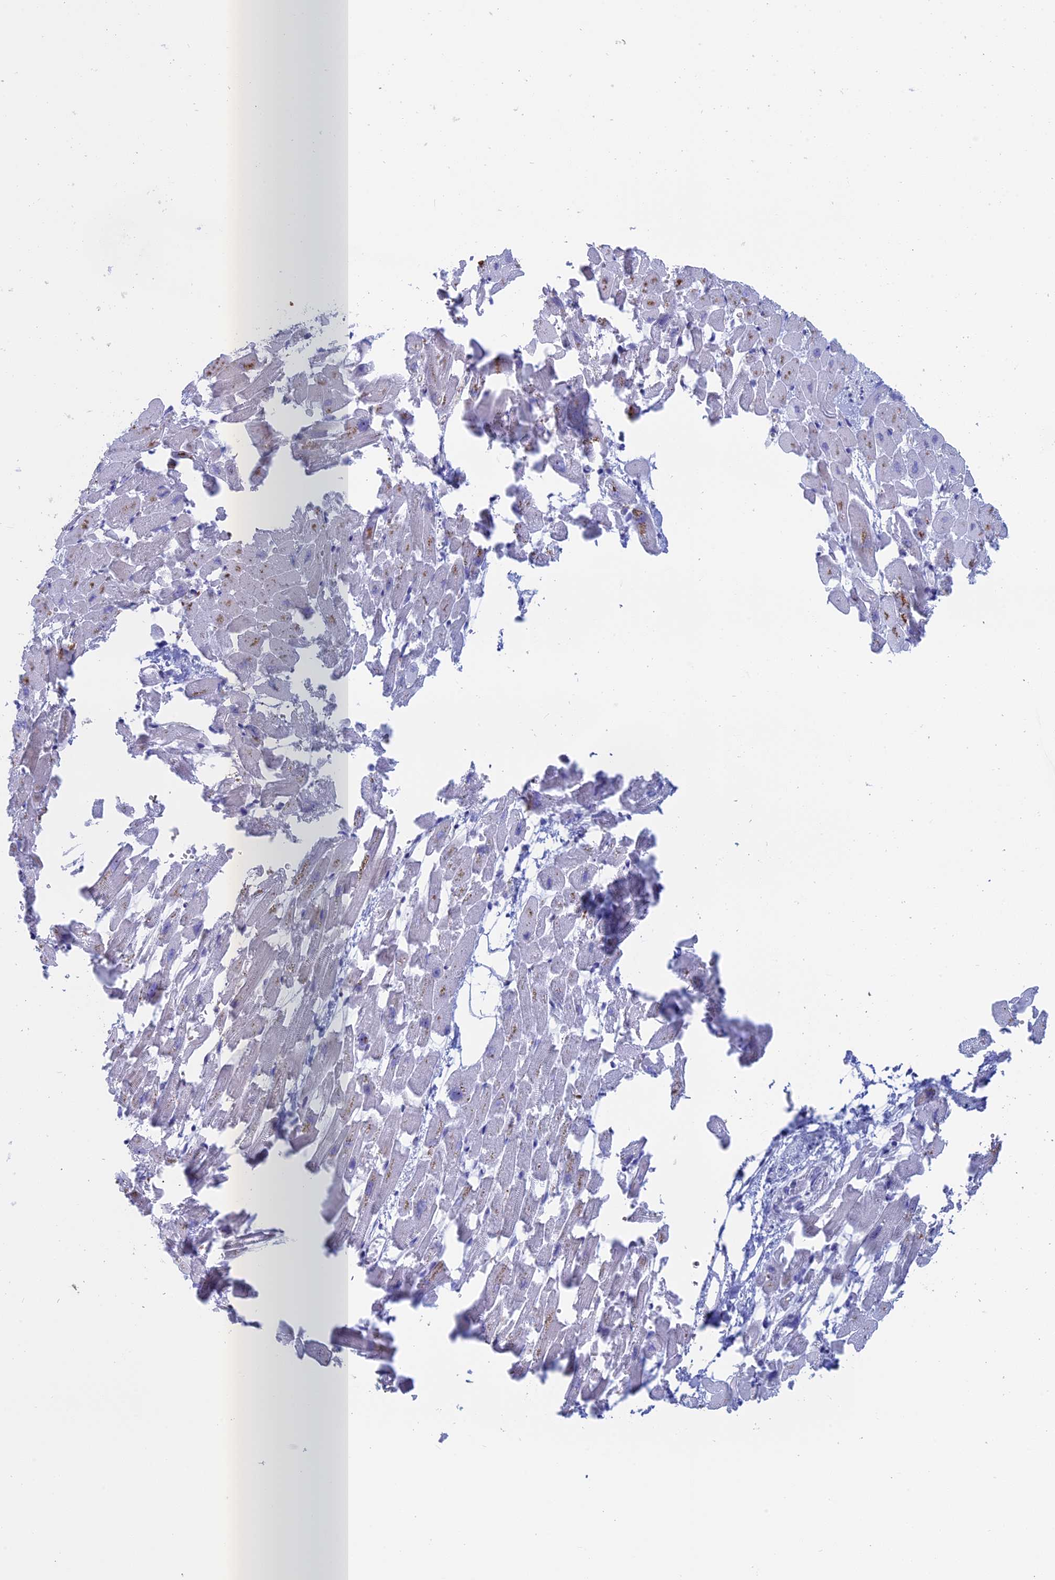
{"staining": {"intensity": "negative", "quantity": "none", "location": "none"}, "tissue": "heart muscle", "cell_type": "Cardiomyocytes", "image_type": "normal", "snomed": [{"axis": "morphology", "description": "Normal tissue, NOS"}, {"axis": "topography", "description": "Heart"}], "caption": "There is no significant positivity in cardiomyocytes of heart muscle.", "gene": "ERICH4", "patient": {"sex": "female", "age": 64}}